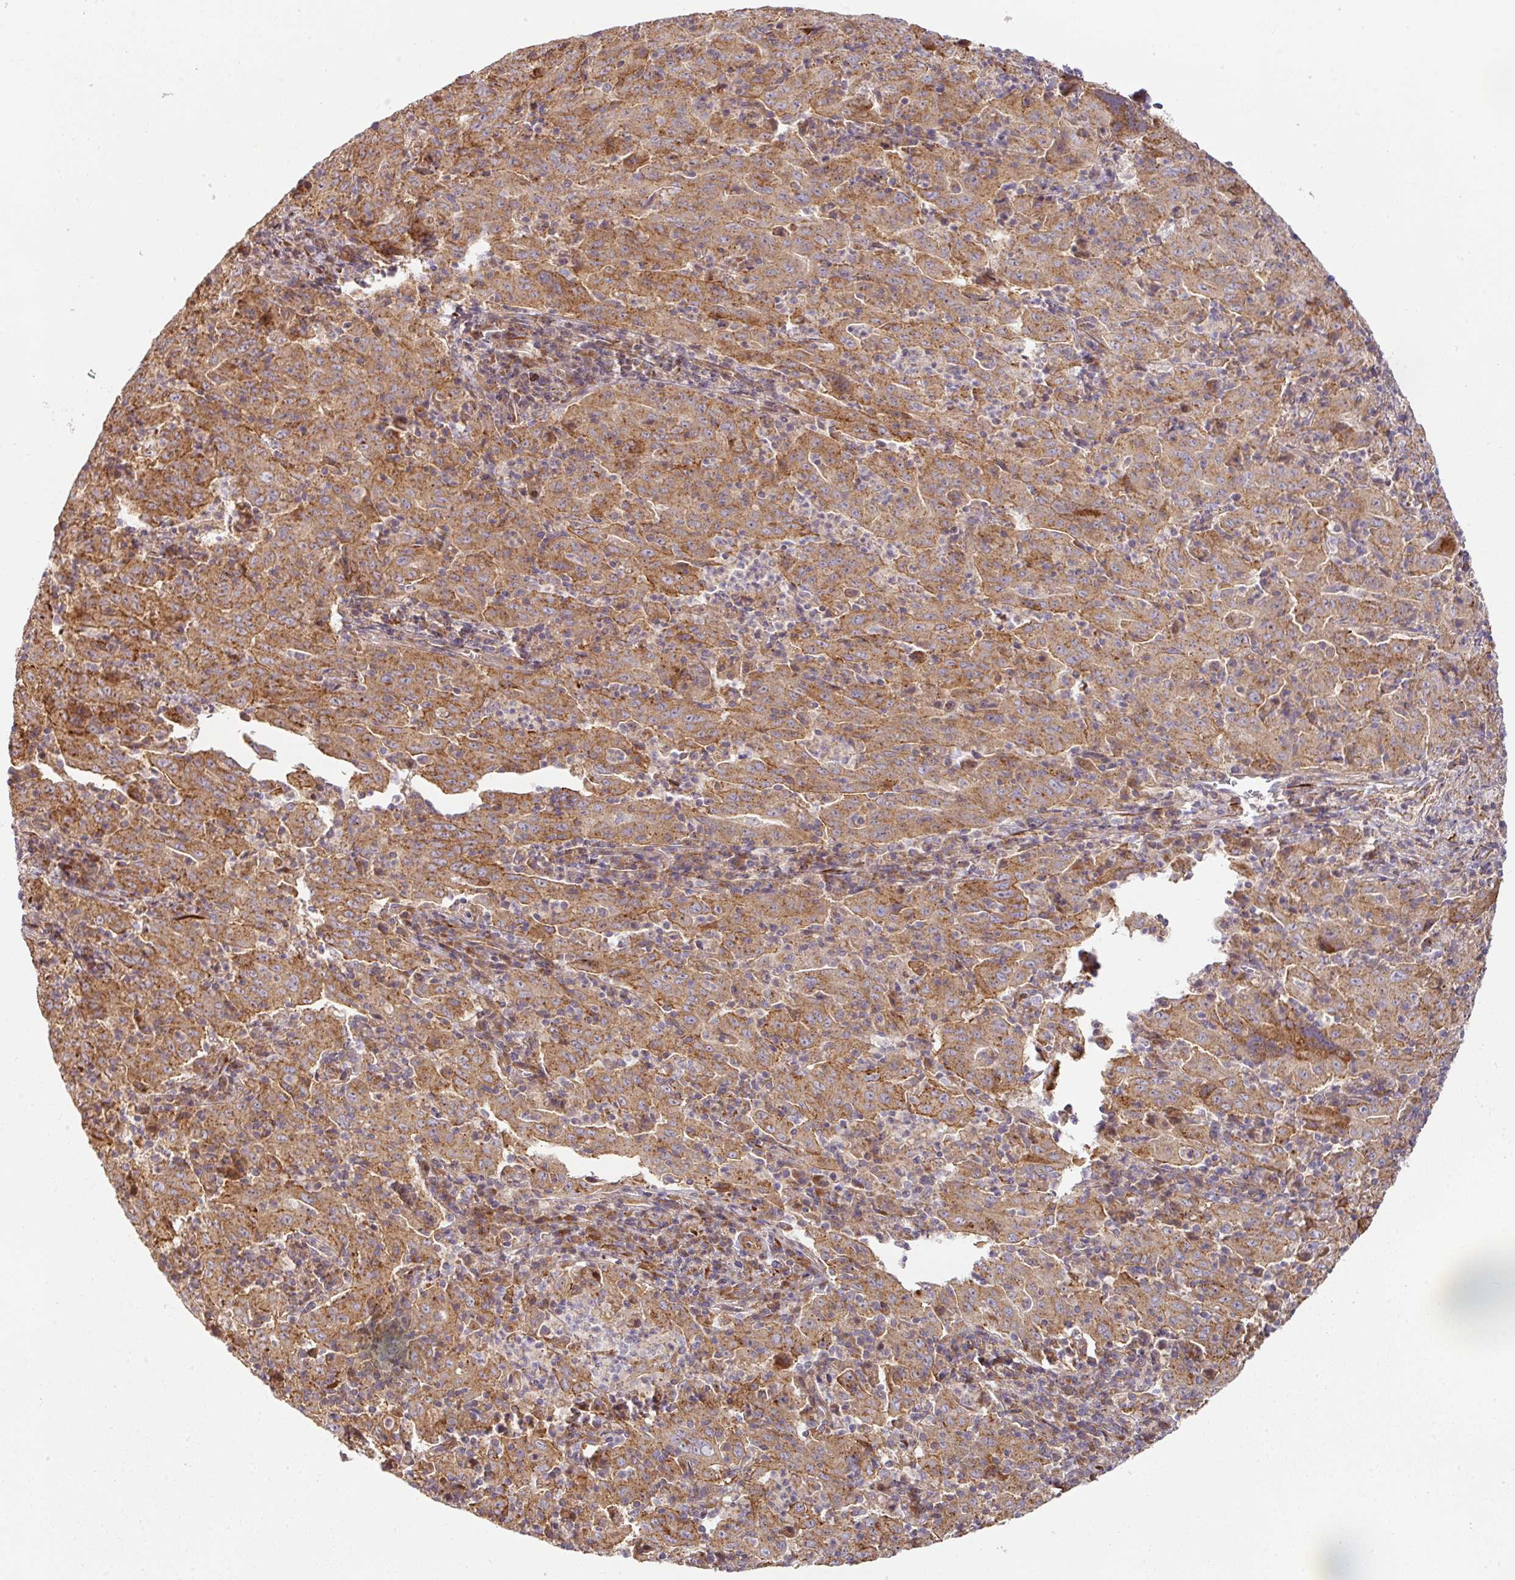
{"staining": {"intensity": "moderate", "quantity": ">75%", "location": "cytoplasmic/membranous"}, "tissue": "pancreatic cancer", "cell_type": "Tumor cells", "image_type": "cancer", "snomed": [{"axis": "morphology", "description": "Adenocarcinoma, NOS"}, {"axis": "topography", "description": "Pancreas"}], "caption": "Protein staining shows moderate cytoplasmic/membranous positivity in approximately >75% of tumor cells in adenocarcinoma (pancreatic). The protein of interest is shown in brown color, while the nuclei are stained blue.", "gene": "CASP2", "patient": {"sex": "male", "age": 63}}